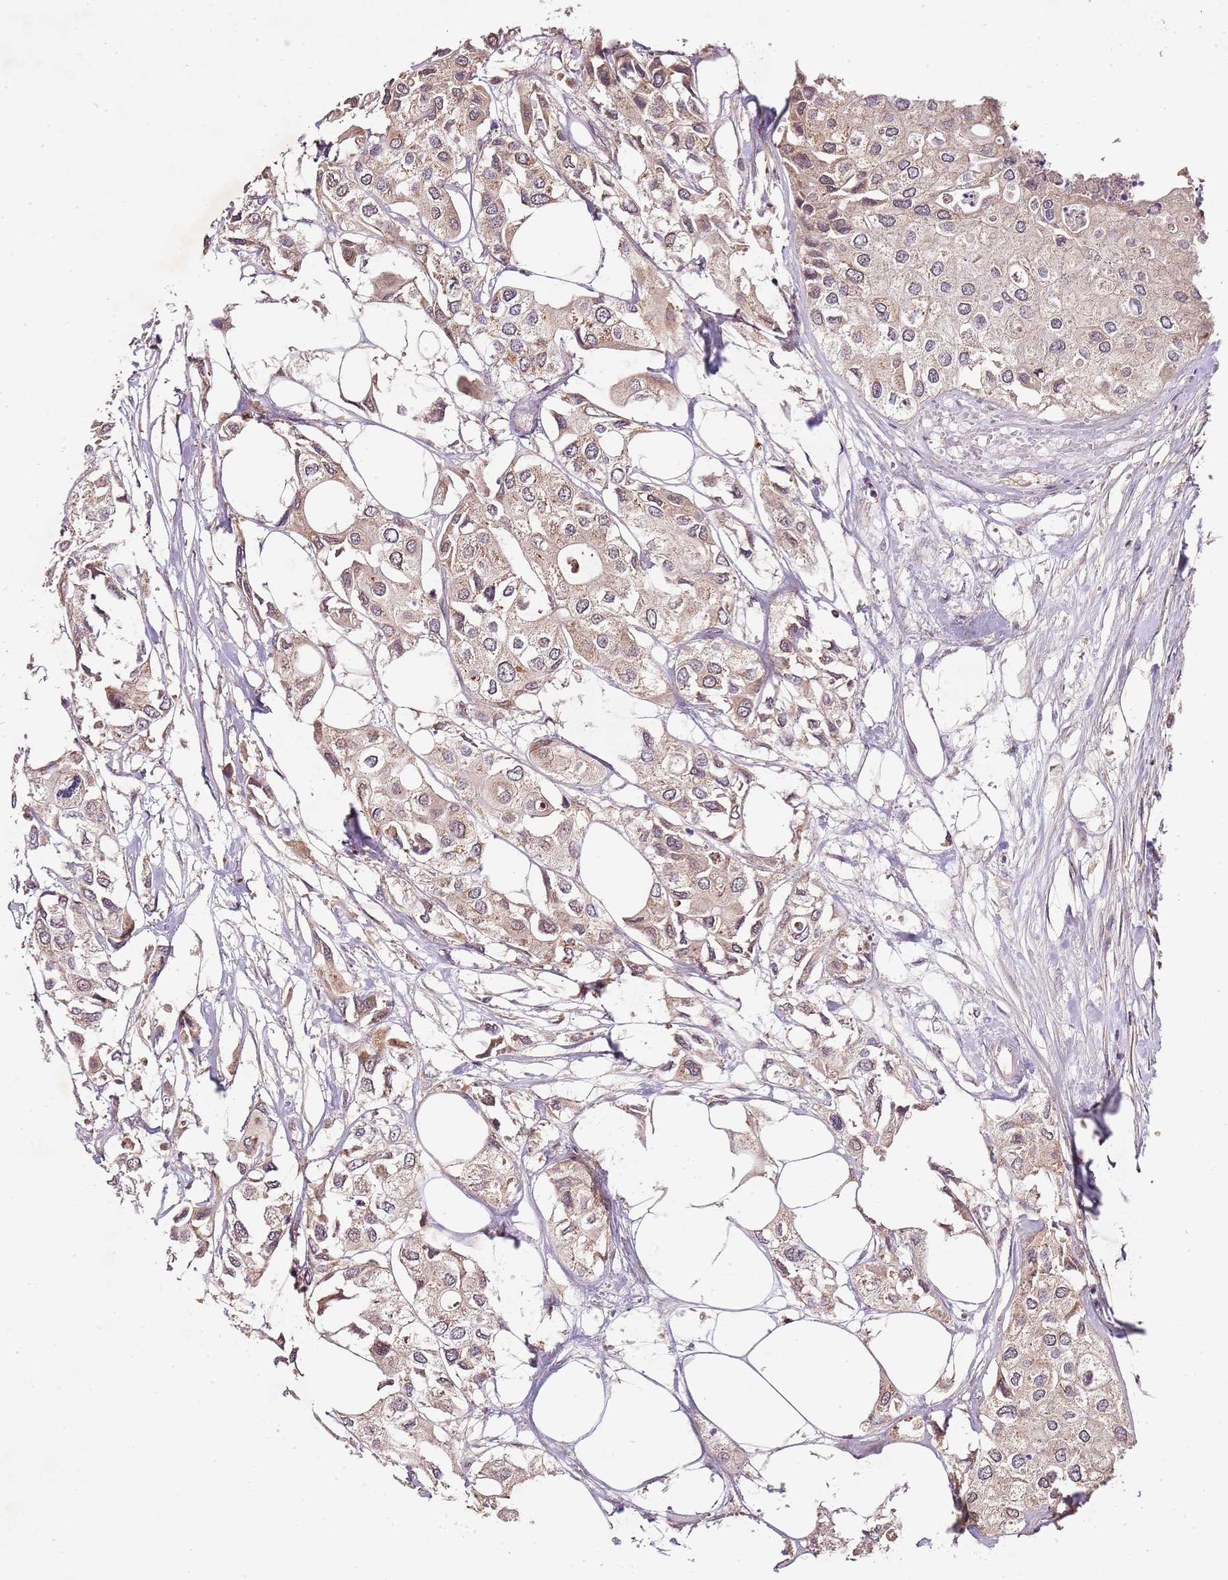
{"staining": {"intensity": "weak", "quantity": ">75%", "location": "cytoplasmic/membranous"}, "tissue": "urothelial cancer", "cell_type": "Tumor cells", "image_type": "cancer", "snomed": [{"axis": "morphology", "description": "Urothelial carcinoma, High grade"}, {"axis": "topography", "description": "Urinary bladder"}], "caption": "Human urothelial carcinoma (high-grade) stained with a brown dye exhibits weak cytoplasmic/membranous positive expression in about >75% of tumor cells.", "gene": "LIN37", "patient": {"sex": "male", "age": 64}}